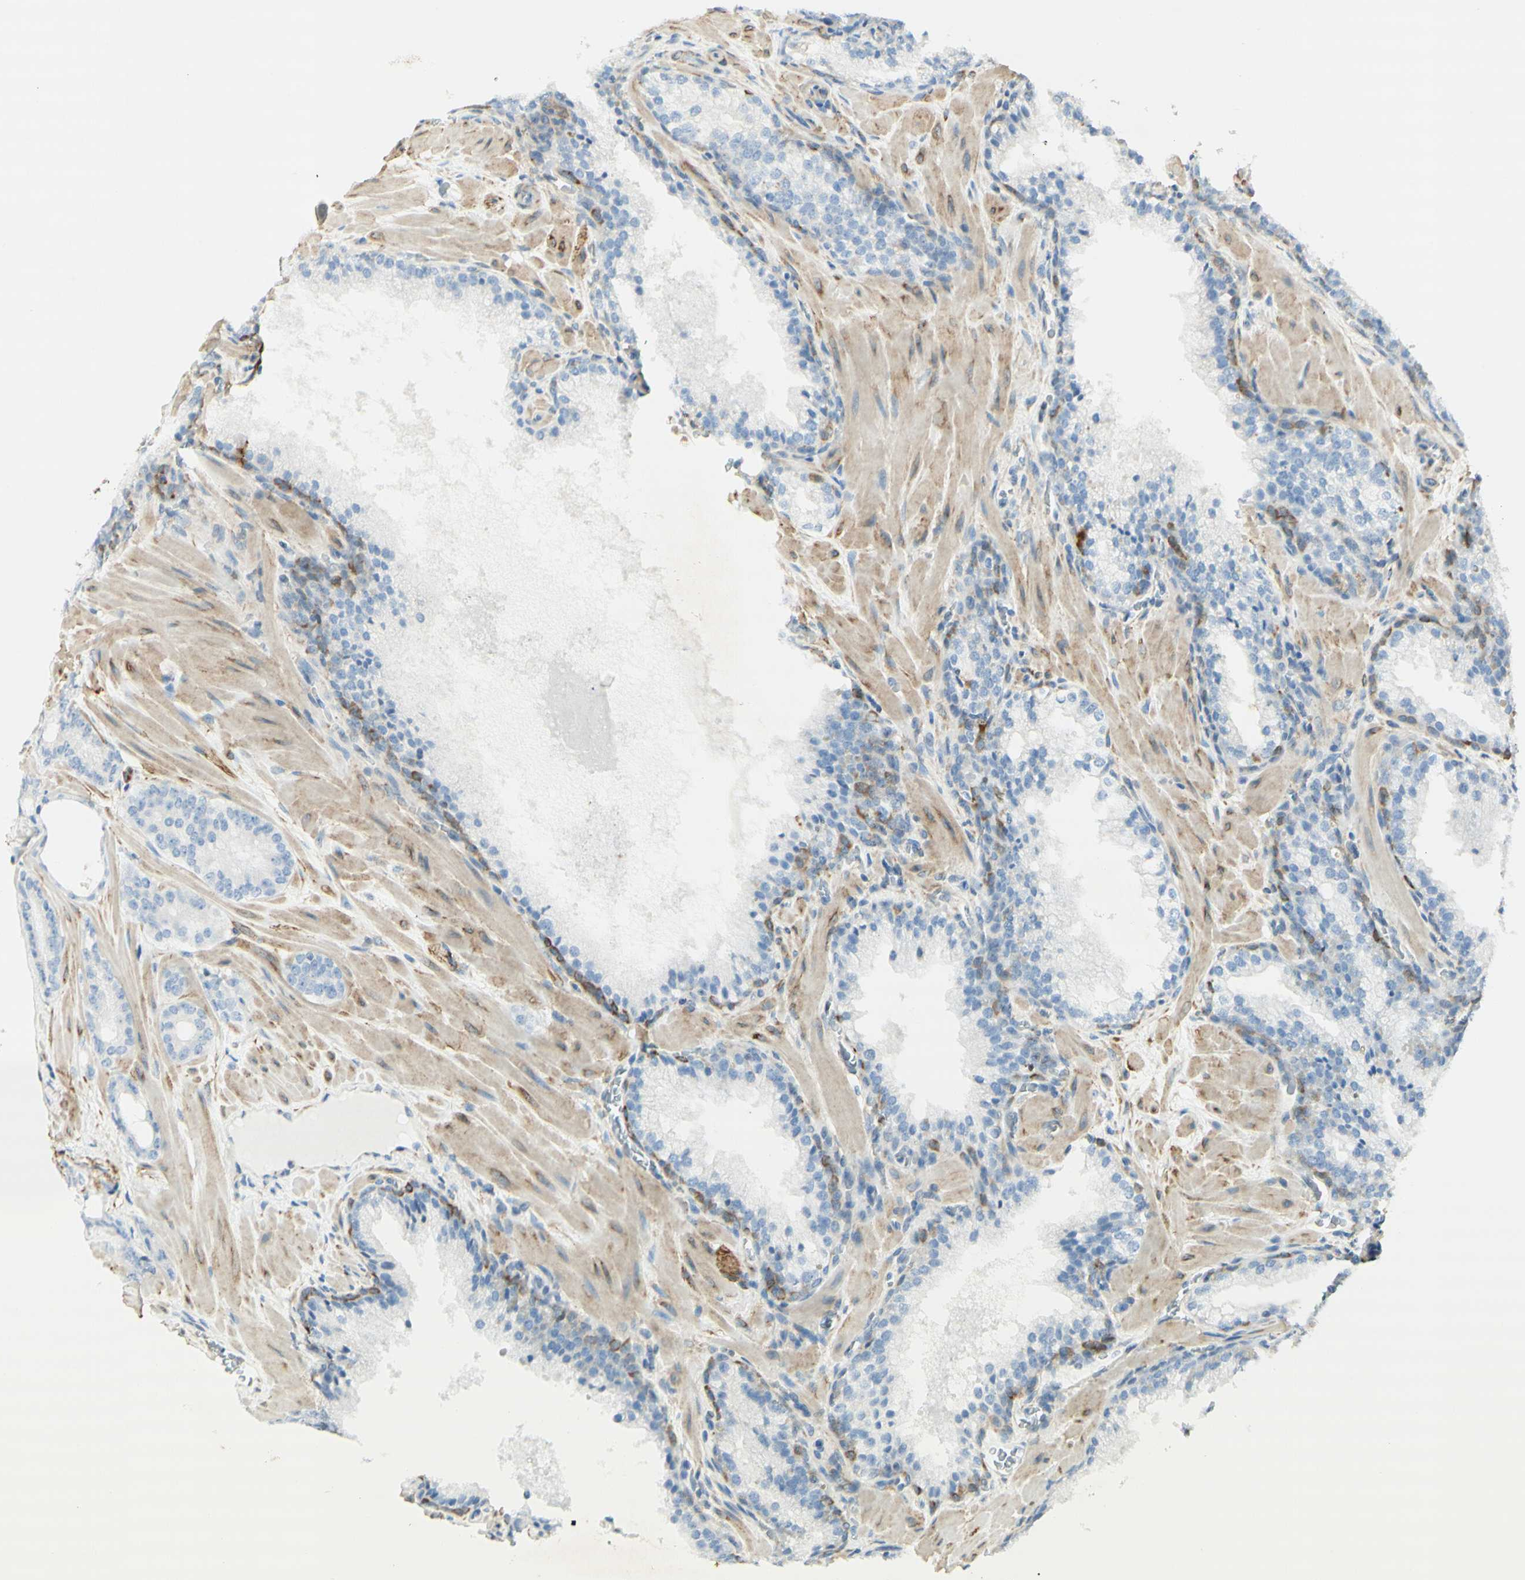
{"staining": {"intensity": "negative", "quantity": "none", "location": "none"}, "tissue": "prostate cancer", "cell_type": "Tumor cells", "image_type": "cancer", "snomed": [{"axis": "morphology", "description": "Adenocarcinoma, Low grade"}, {"axis": "topography", "description": "Prostate"}], "caption": "Prostate cancer (low-grade adenocarcinoma) was stained to show a protein in brown. There is no significant staining in tumor cells.", "gene": "MAP1B", "patient": {"sex": "male", "age": 63}}